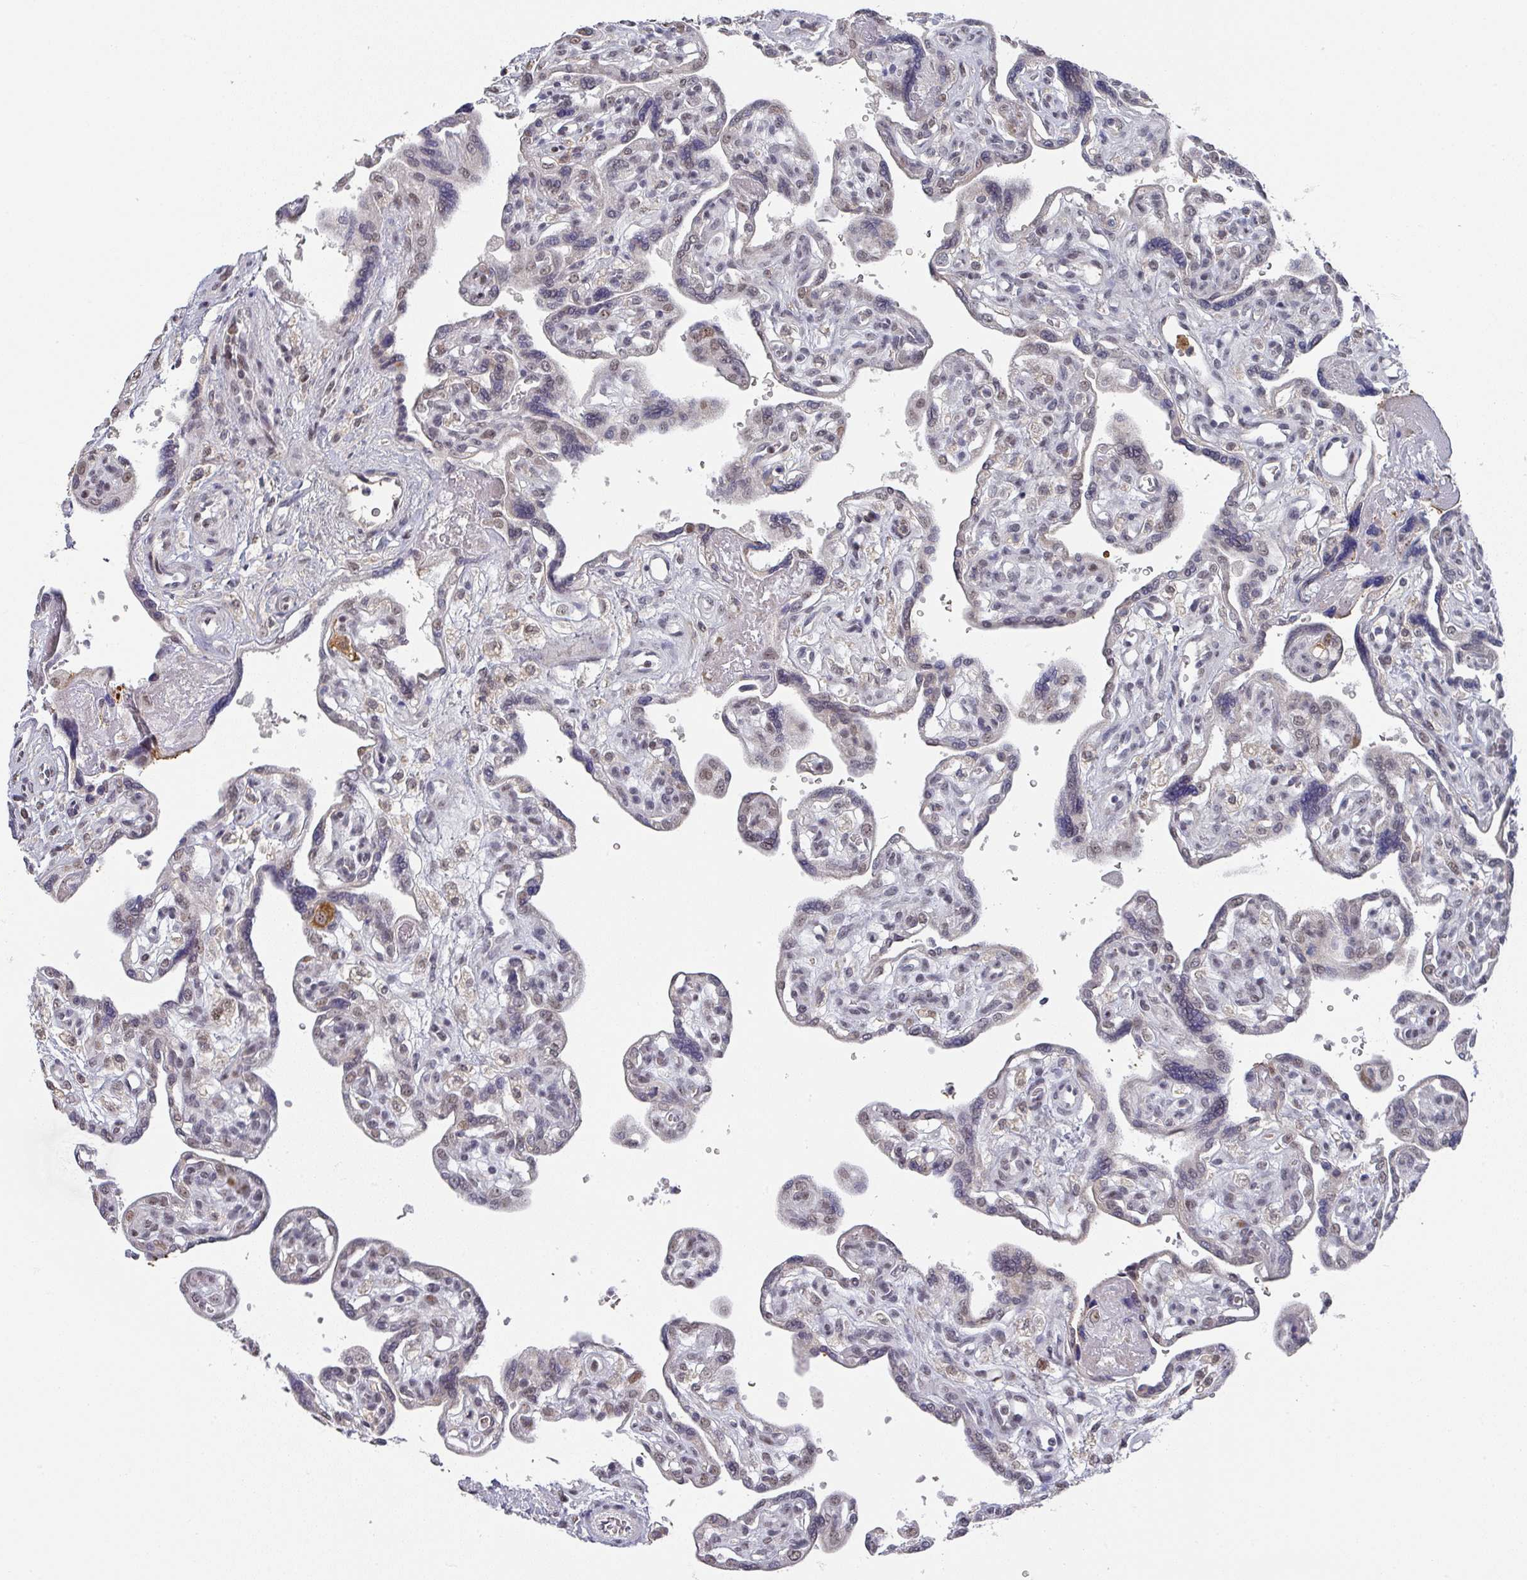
{"staining": {"intensity": "weak", "quantity": "25%-75%", "location": "nuclear"}, "tissue": "placenta", "cell_type": "Trophoblastic cells", "image_type": "normal", "snomed": [{"axis": "morphology", "description": "Normal tissue, NOS"}, {"axis": "topography", "description": "Placenta"}], "caption": "Immunohistochemistry (IHC) staining of unremarkable placenta, which displays low levels of weak nuclear staining in approximately 25%-75% of trophoblastic cells indicating weak nuclear protein positivity. The staining was performed using DAB (brown) for protein detection and nuclei were counterstained in hematoxylin (blue).", "gene": "ZNF654", "patient": {"sex": "female", "age": 39}}